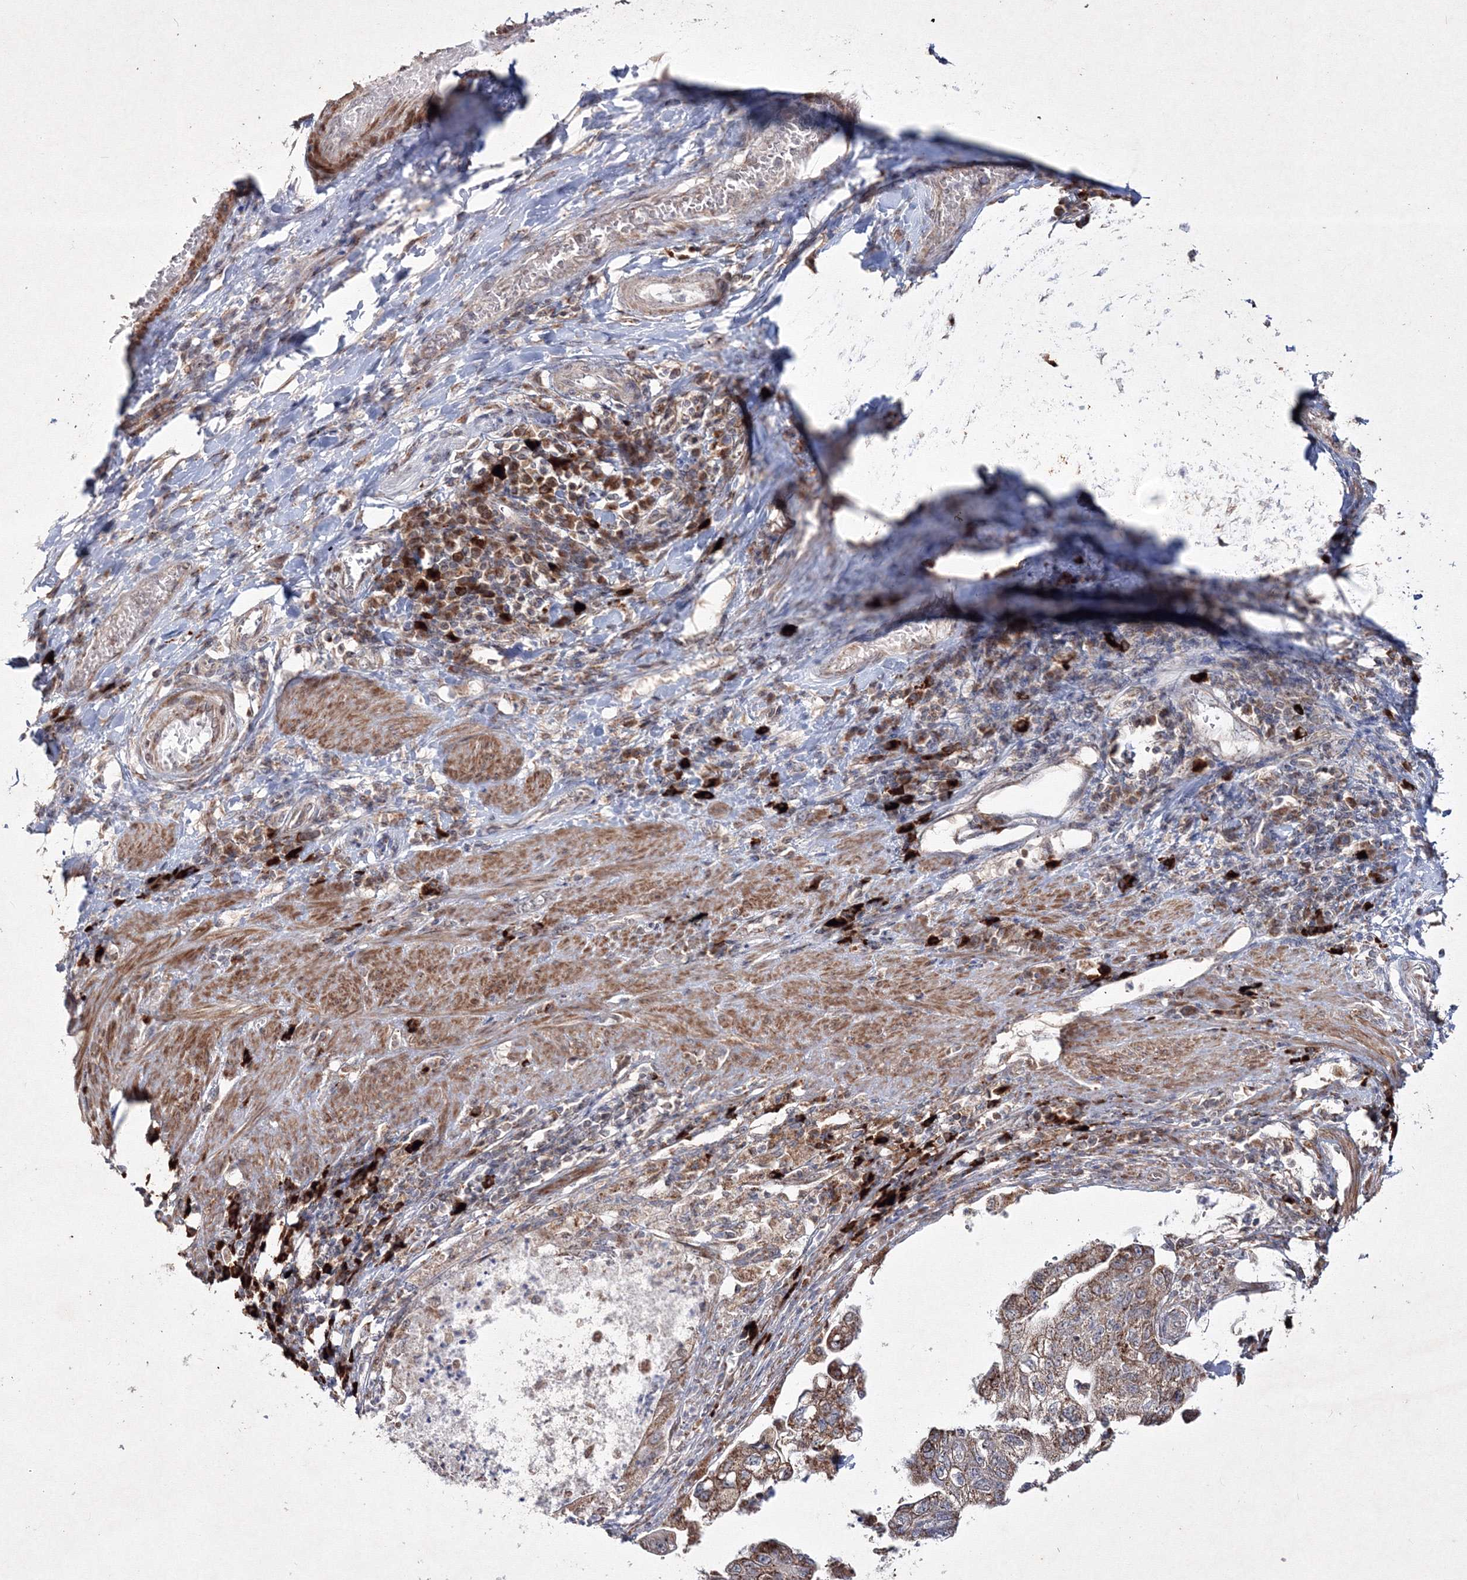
{"staining": {"intensity": "moderate", "quantity": ">75%", "location": "cytoplasmic/membranous"}, "tissue": "stomach cancer", "cell_type": "Tumor cells", "image_type": "cancer", "snomed": [{"axis": "morphology", "description": "Adenocarcinoma, NOS"}, {"axis": "topography", "description": "Stomach"}], "caption": "DAB immunohistochemical staining of stomach cancer displays moderate cytoplasmic/membranous protein staining in about >75% of tumor cells.", "gene": "PEX13", "patient": {"sex": "male", "age": 59}}